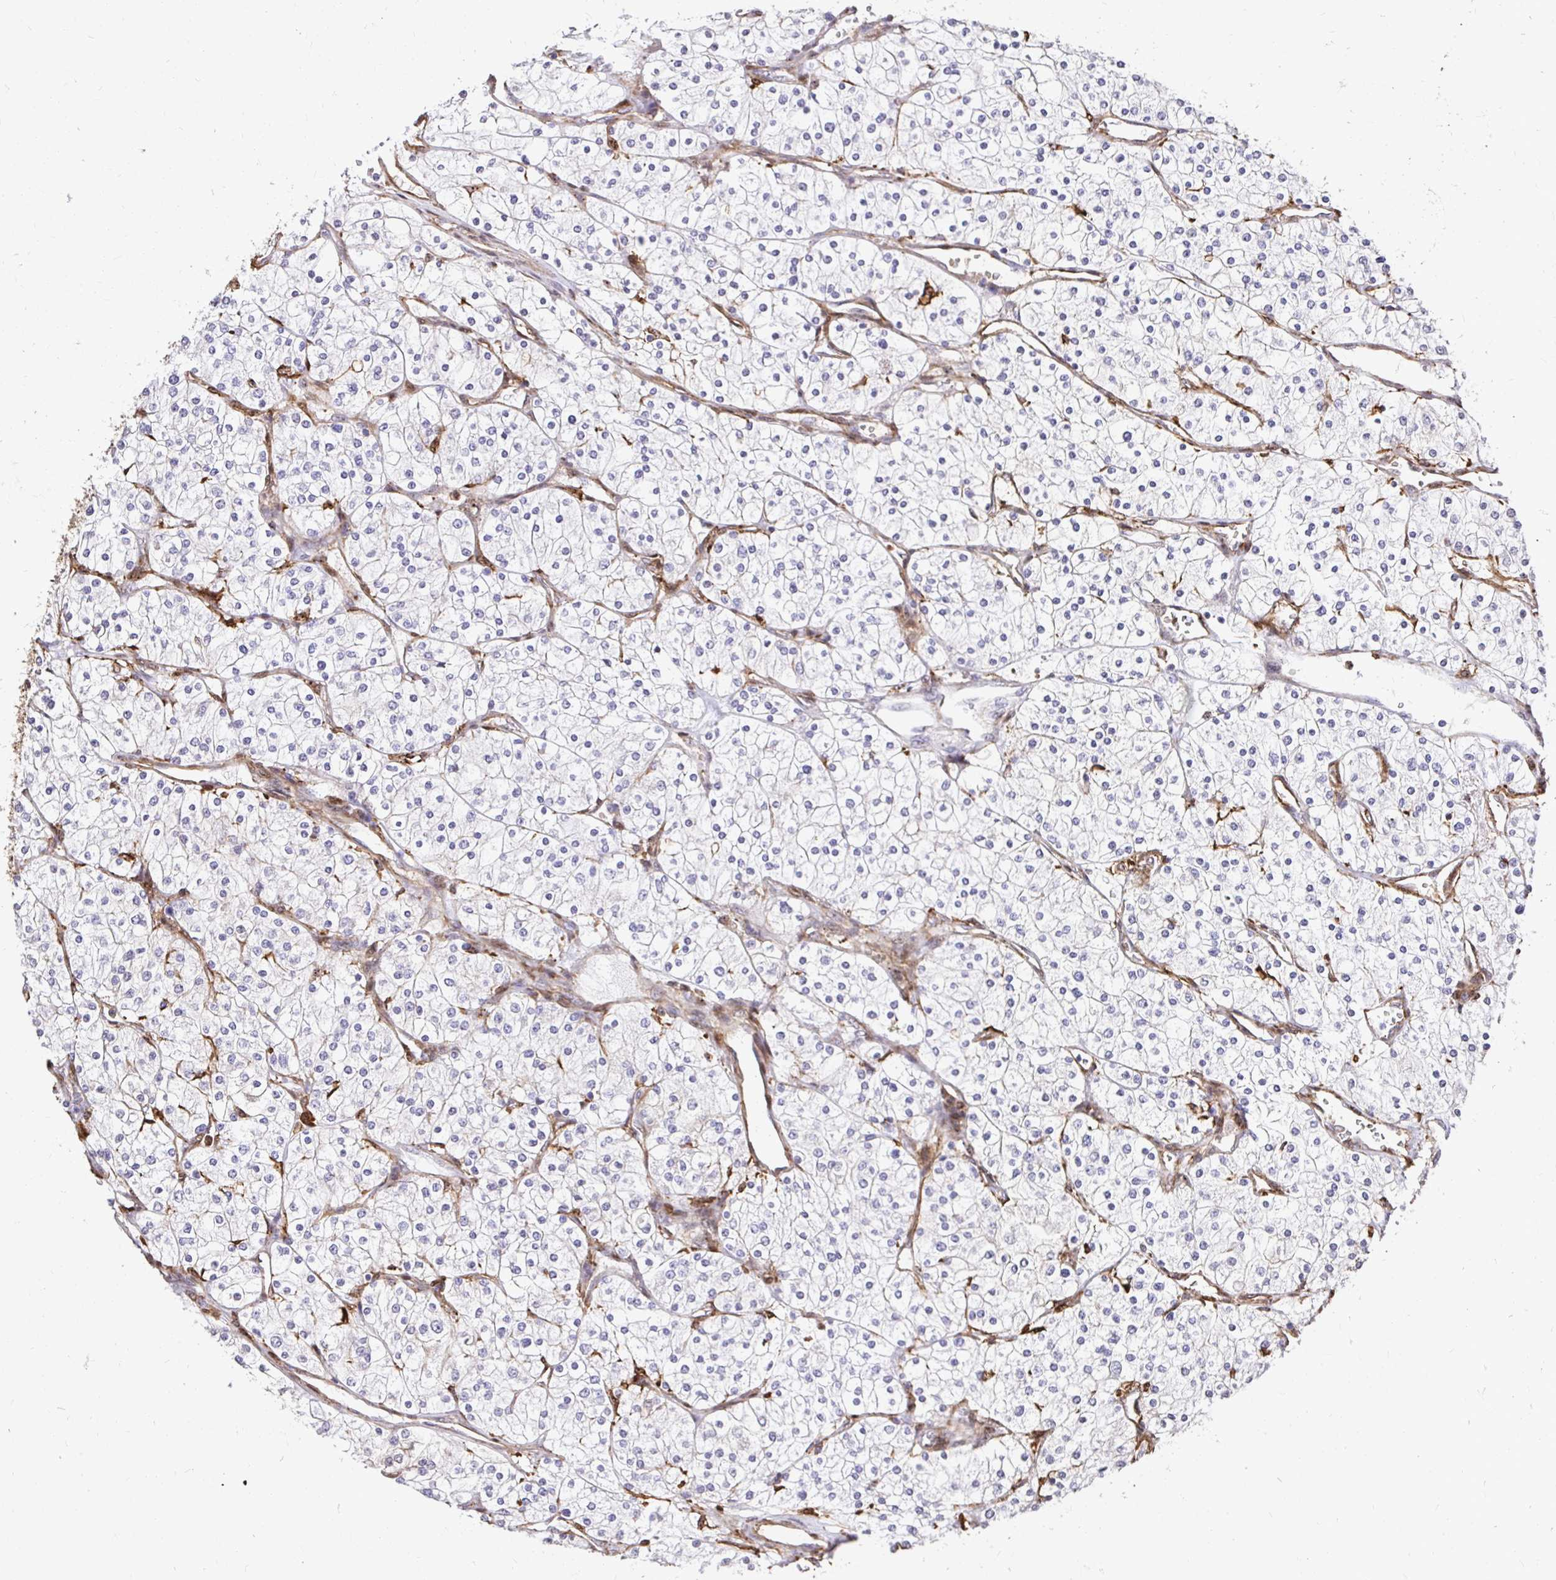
{"staining": {"intensity": "negative", "quantity": "none", "location": "none"}, "tissue": "renal cancer", "cell_type": "Tumor cells", "image_type": "cancer", "snomed": [{"axis": "morphology", "description": "Adenocarcinoma, NOS"}, {"axis": "topography", "description": "Kidney"}], "caption": "Tumor cells show no significant protein positivity in adenocarcinoma (renal). The staining is performed using DAB brown chromogen with nuclei counter-stained in using hematoxylin.", "gene": "GSN", "patient": {"sex": "male", "age": 80}}